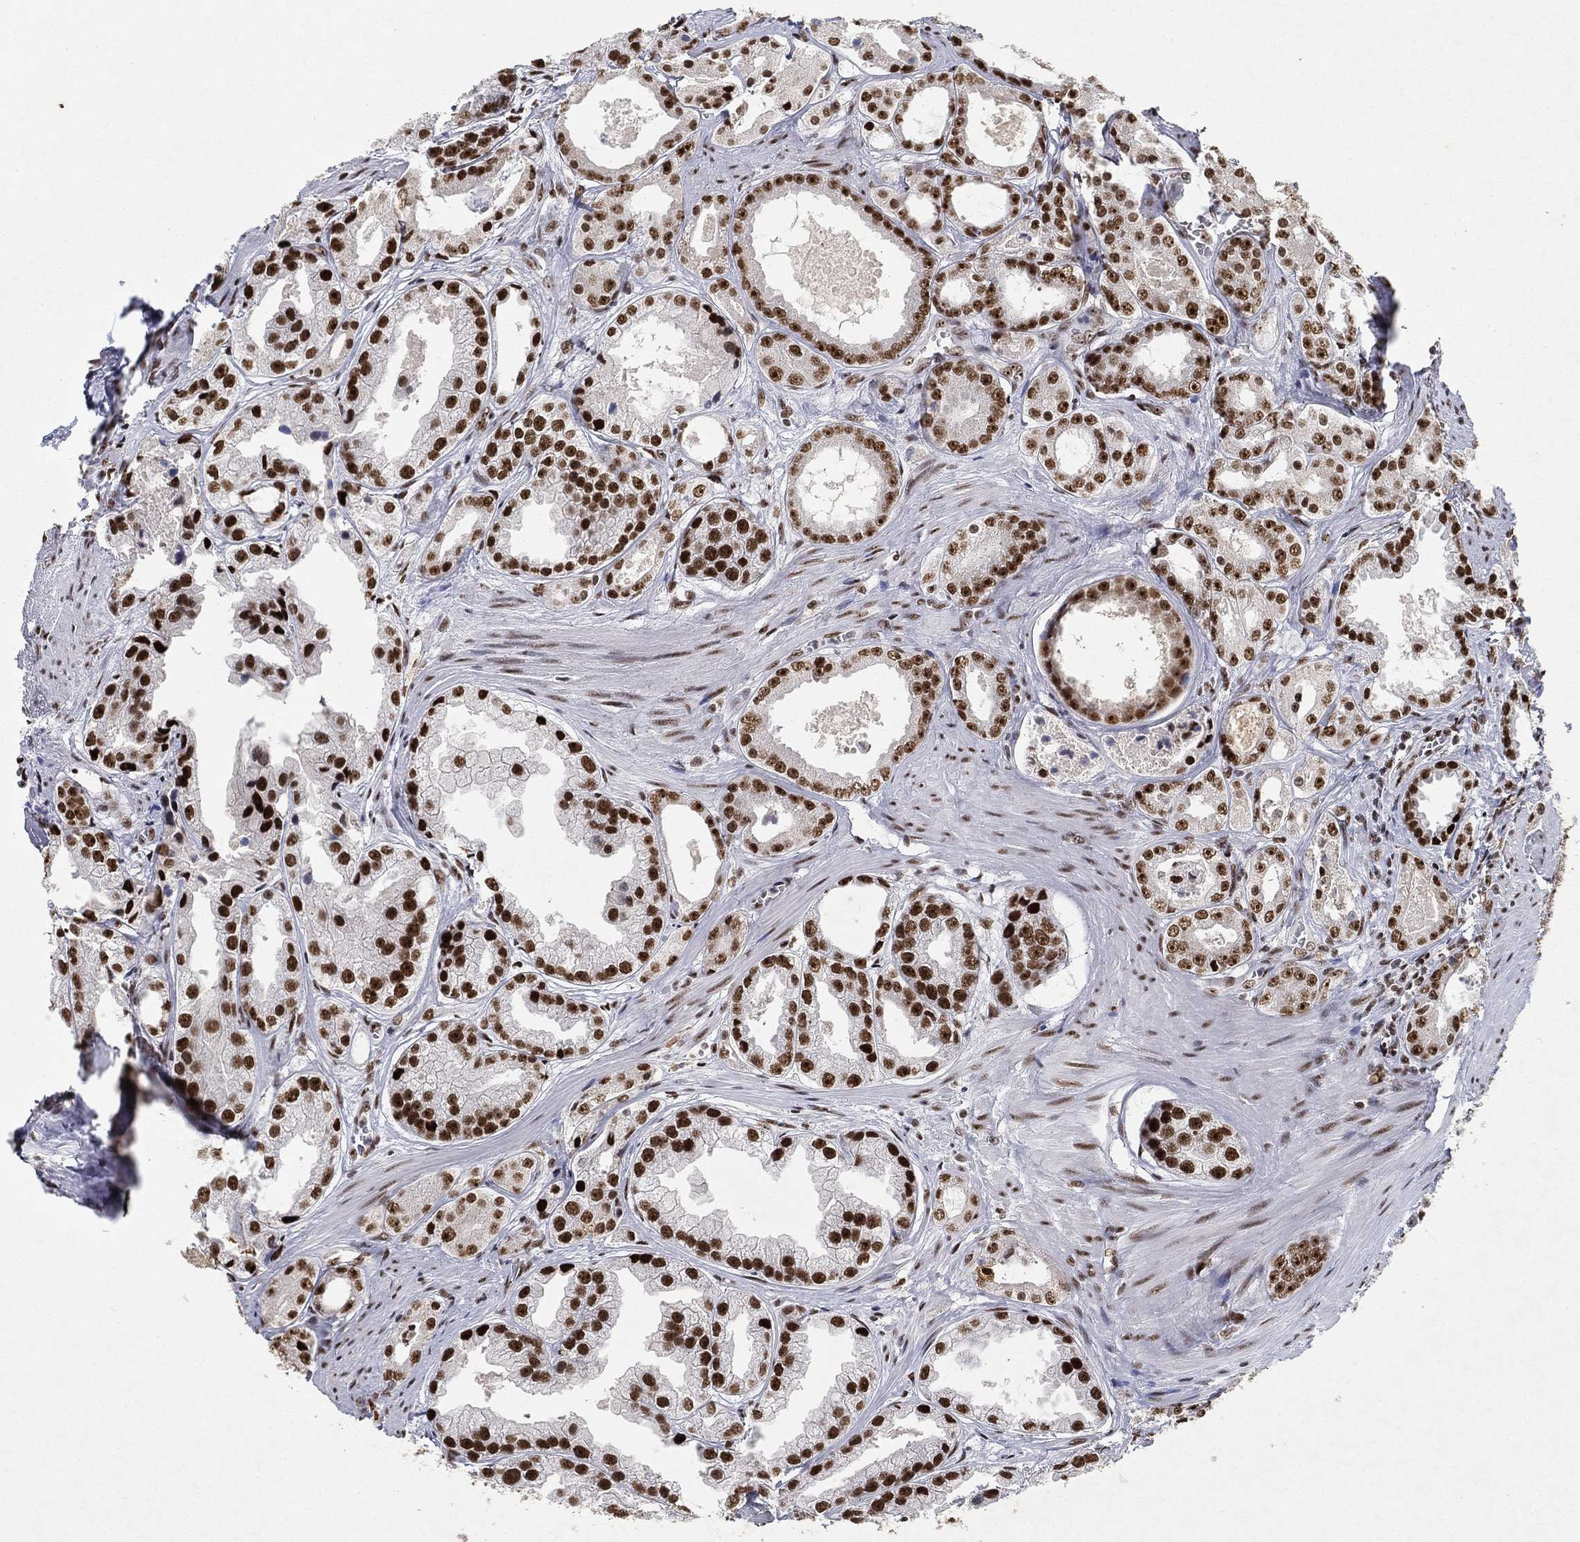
{"staining": {"intensity": "strong", "quantity": ">75%", "location": "nuclear"}, "tissue": "prostate cancer", "cell_type": "Tumor cells", "image_type": "cancer", "snomed": [{"axis": "morphology", "description": "Adenocarcinoma, NOS"}, {"axis": "topography", "description": "Prostate"}], "caption": "A photomicrograph of human prostate cancer stained for a protein exhibits strong nuclear brown staining in tumor cells.", "gene": "DDX27", "patient": {"sex": "male", "age": 61}}